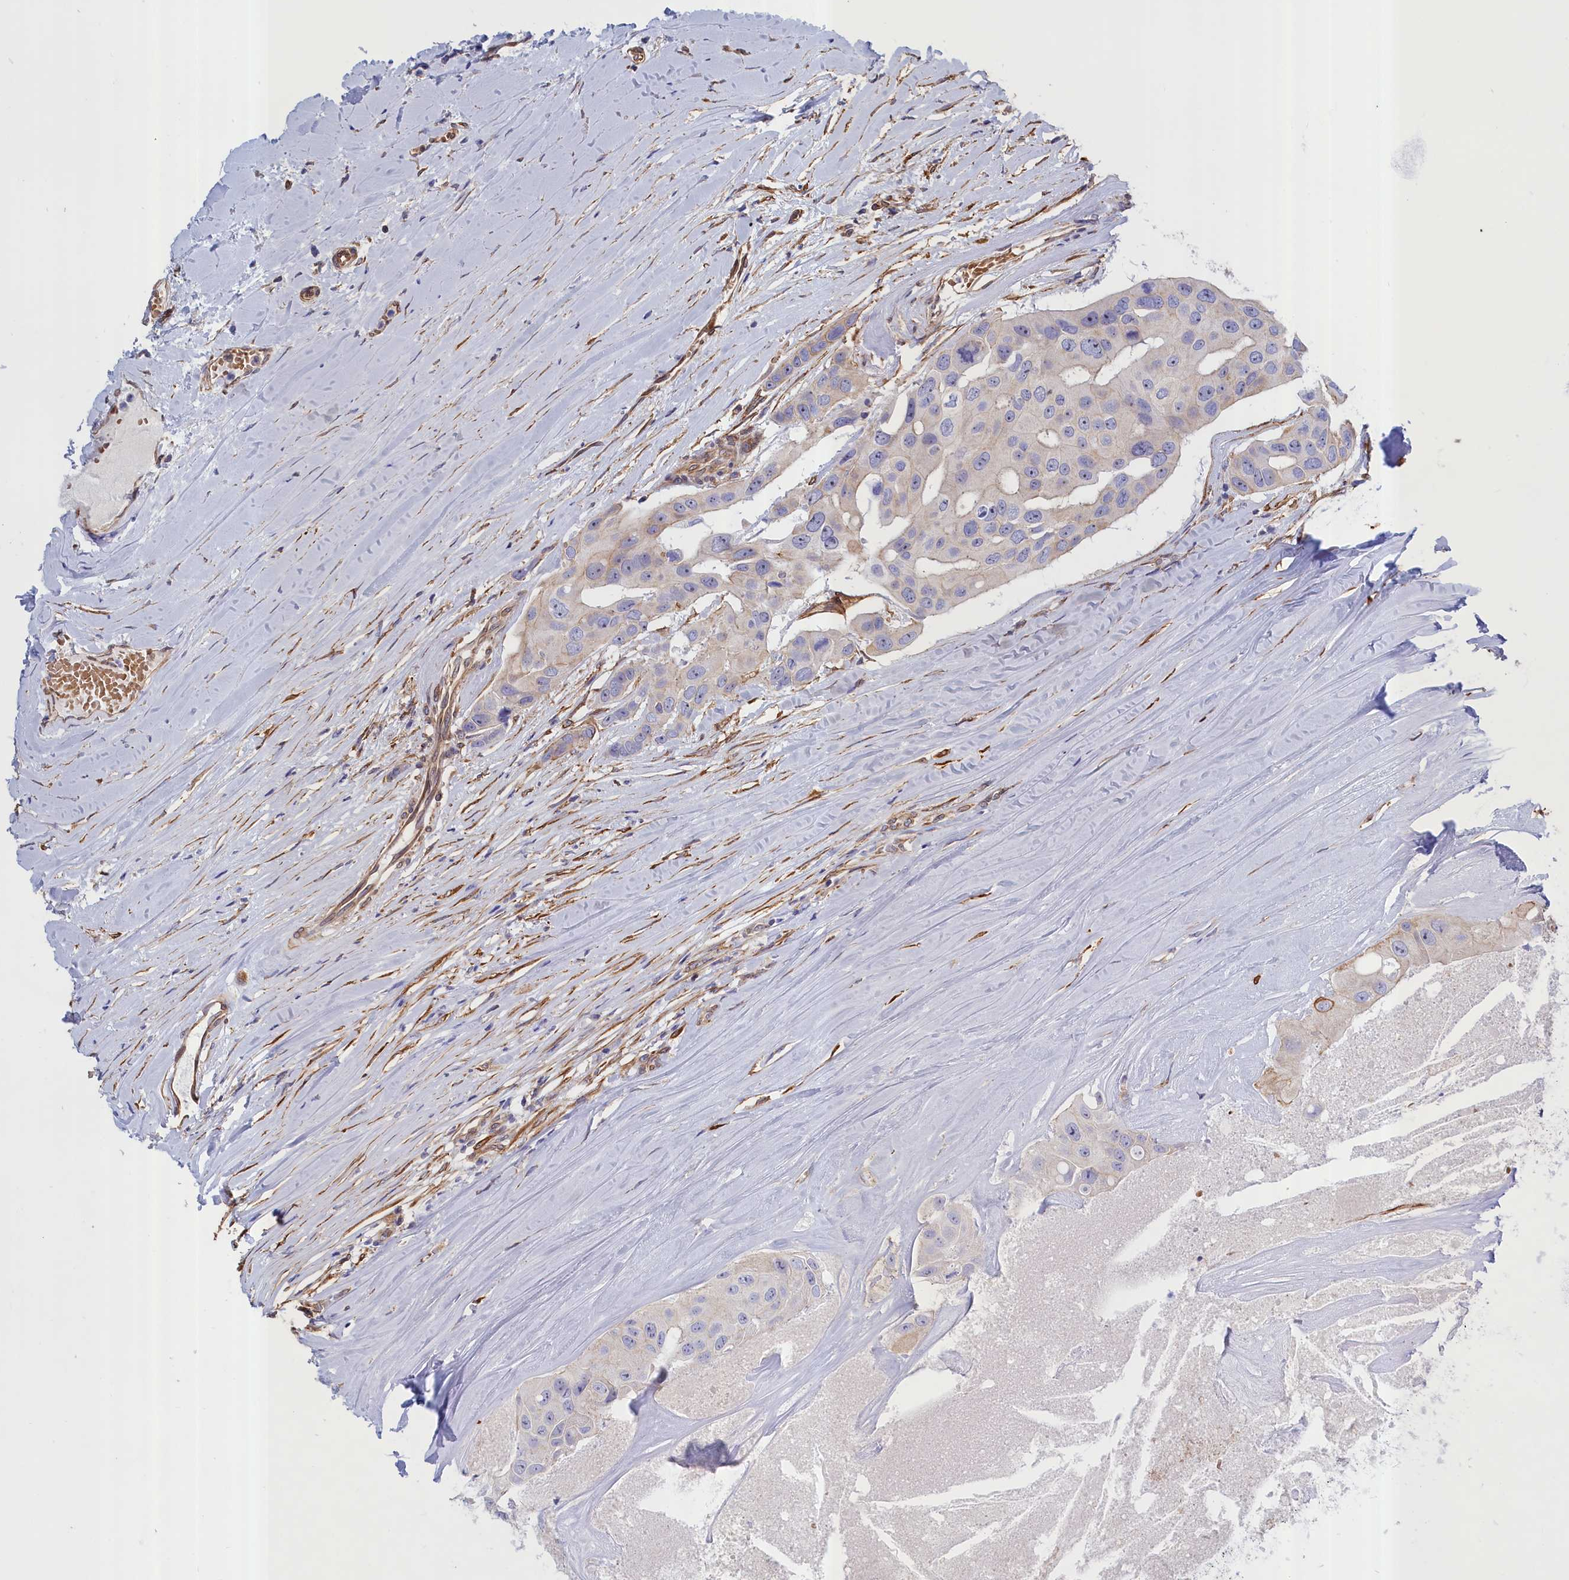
{"staining": {"intensity": "moderate", "quantity": "<25%", "location": "cytoplasmic/membranous"}, "tissue": "head and neck cancer", "cell_type": "Tumor cells", "image_type": "cancer", "snomed": [{"axis": "morphology", "description": "Adenocarcinoma, NOS"}, {"axis": "morphology", "description": "Adenocarcinoma, metastatic, NOS"}, {"axis": "topography", "description": "Head-Neck"}], "caption": "Immunohistochemical staining of head and neck cancer (metastatic adenocarcinoma) reveals moderate cytoplasmic/membranous protein positivity in about <25% of tumor cells.", "gene": "ABCC12", "patient": {"sex": "male", "age": 75}}